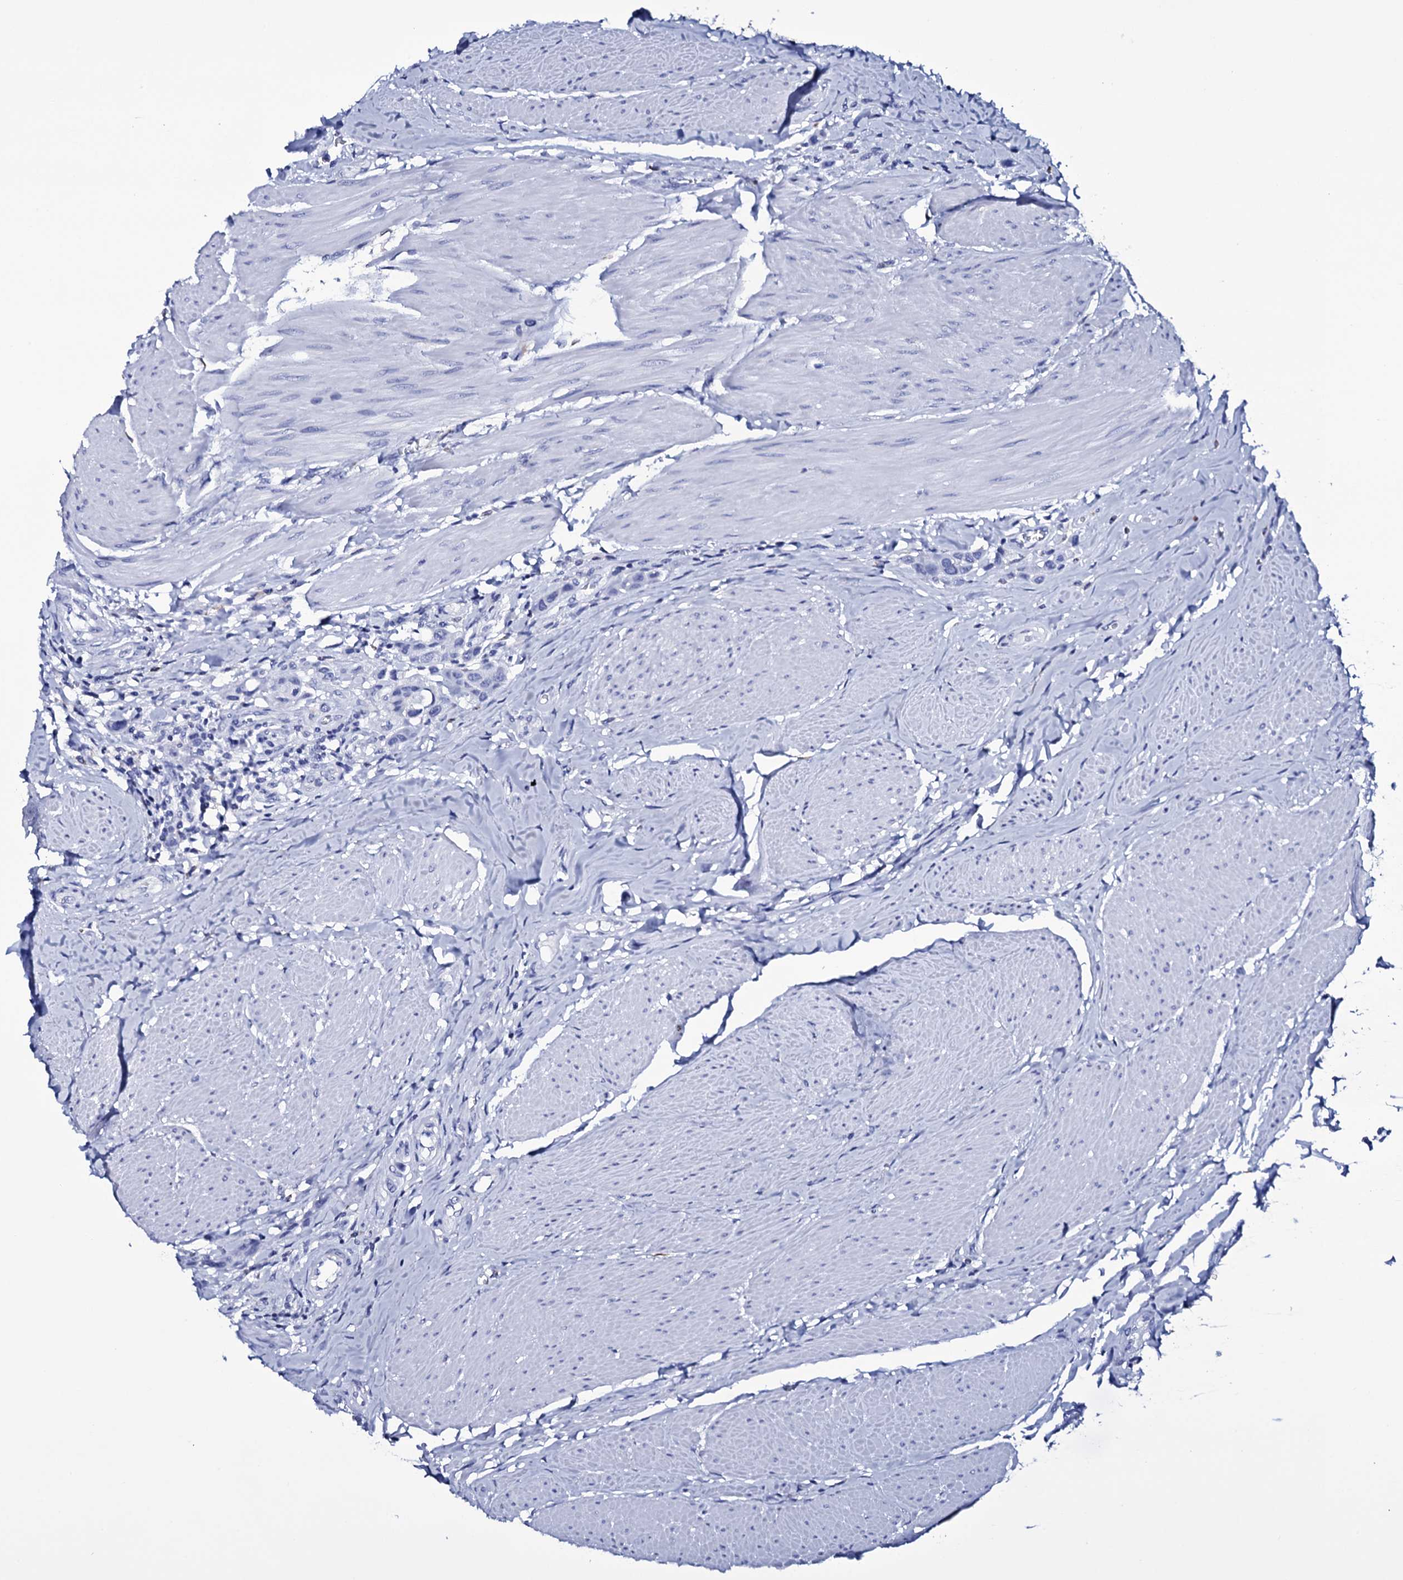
{"staining": {"intensity": "negative", "quantity": "none", "location": "none"}, "tissue": "urothelial cancer", "cell_type": "Tumor cells", "image_type": "cancer", "snomed": [{"axis": "morphology", "description": "Urothelial carcinoma, High grade"}, {"axis": "topography", "description": "Urinary bladder"}], "caption": "Histopathology image shows no significant protein expression in tumor cells of high-grade urothelial carcinoma.", "gene": "ITPRID2", "patient": {"sex": "male", "age": 50}}